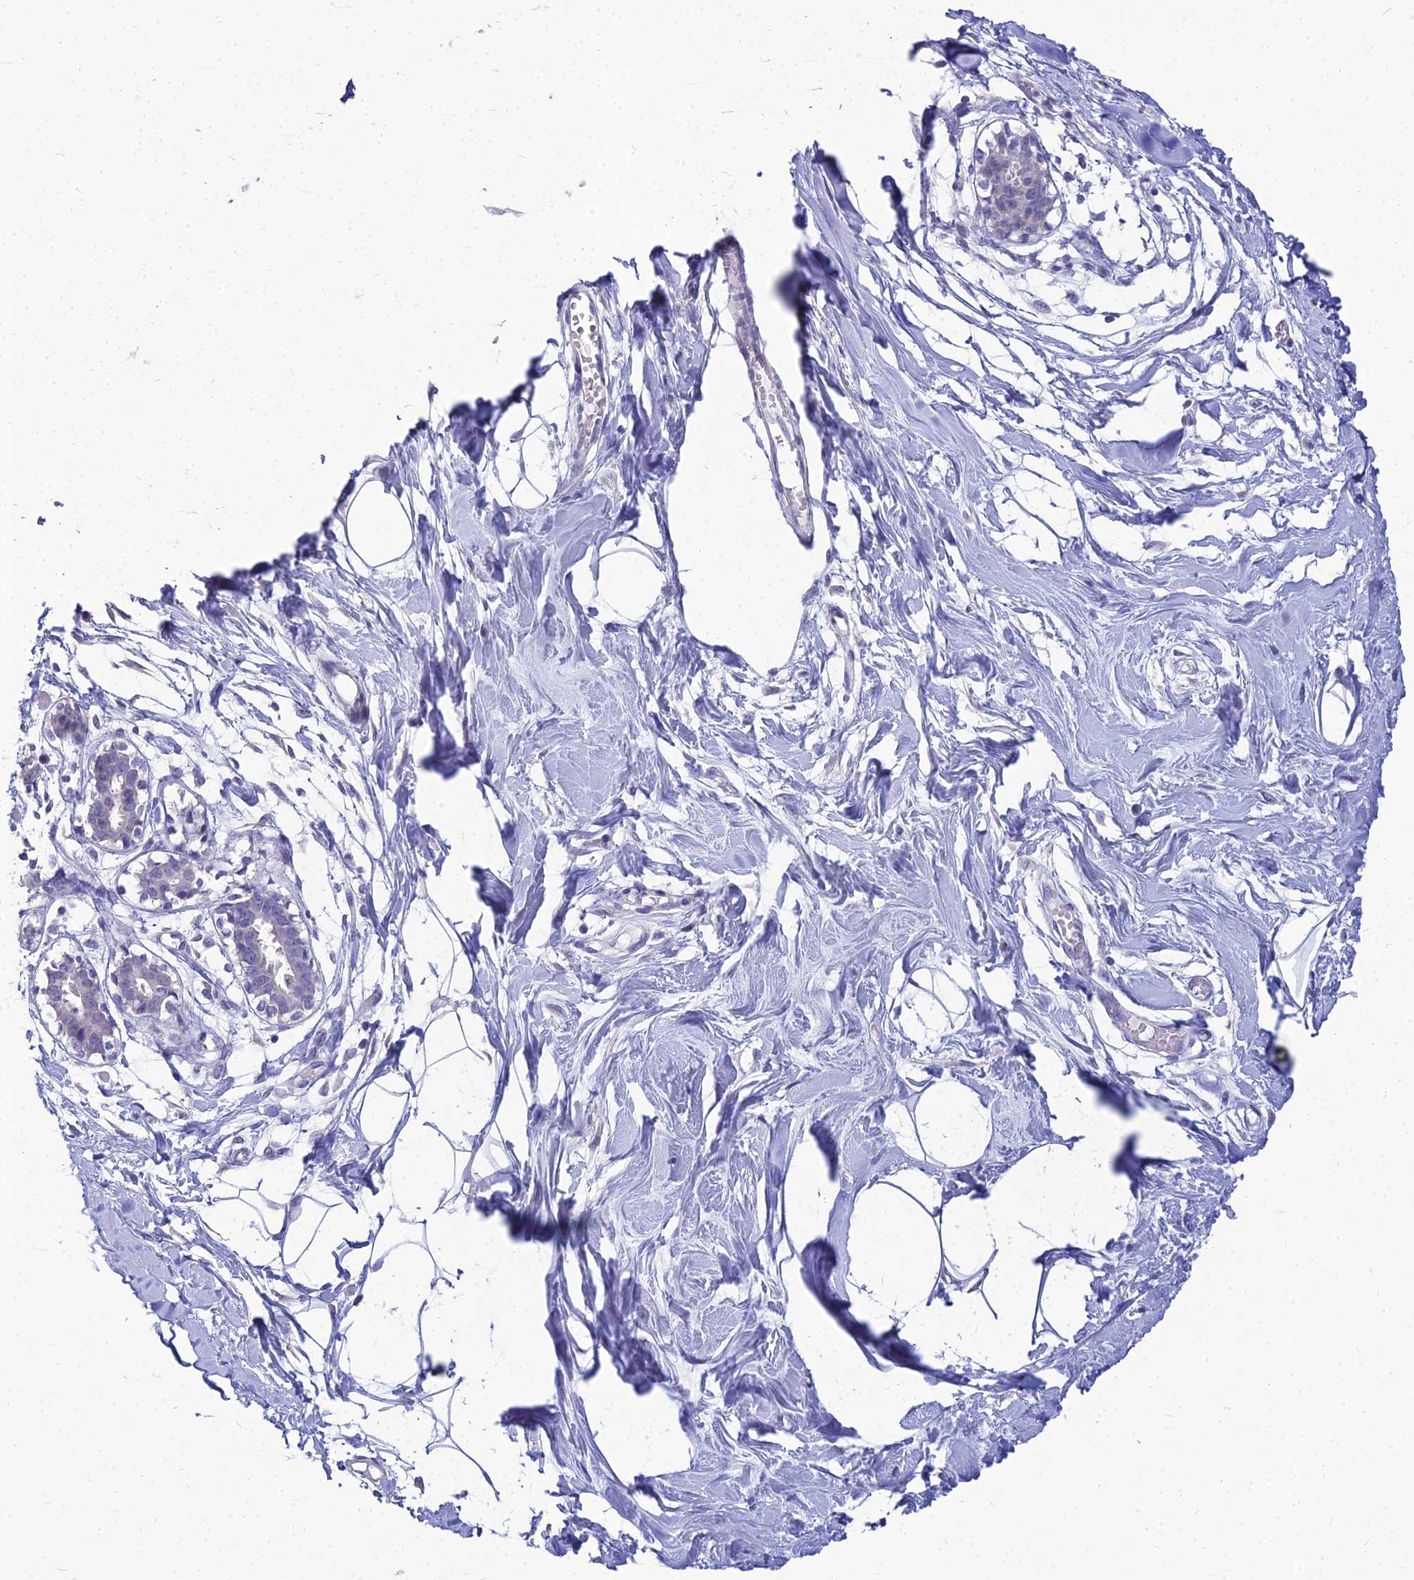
{"staining": {"intensity": "negative", "quantity": "none", "location": "none"}, "tissue": "breast", "cell_type": "Adipocytes", "image_type": "normal", "snomed": [{"axis": "morphology", "description": "Normal tissue, NOS"}, {"axis": "topography", "description": "Breast"}], "caption": "Immunohistochemistry (IHC) micrograph of benign breast: human breast stained with DAB (3,3'-diaminobenzidine) reveals no significant protein expression in adipocytes. (DAB (3,3'-diaminobenzidine) IHC visualized using brightfield microscopy, high magnification).", "gene": "NPY", "patient": {"sex": "female", "age": 27}}